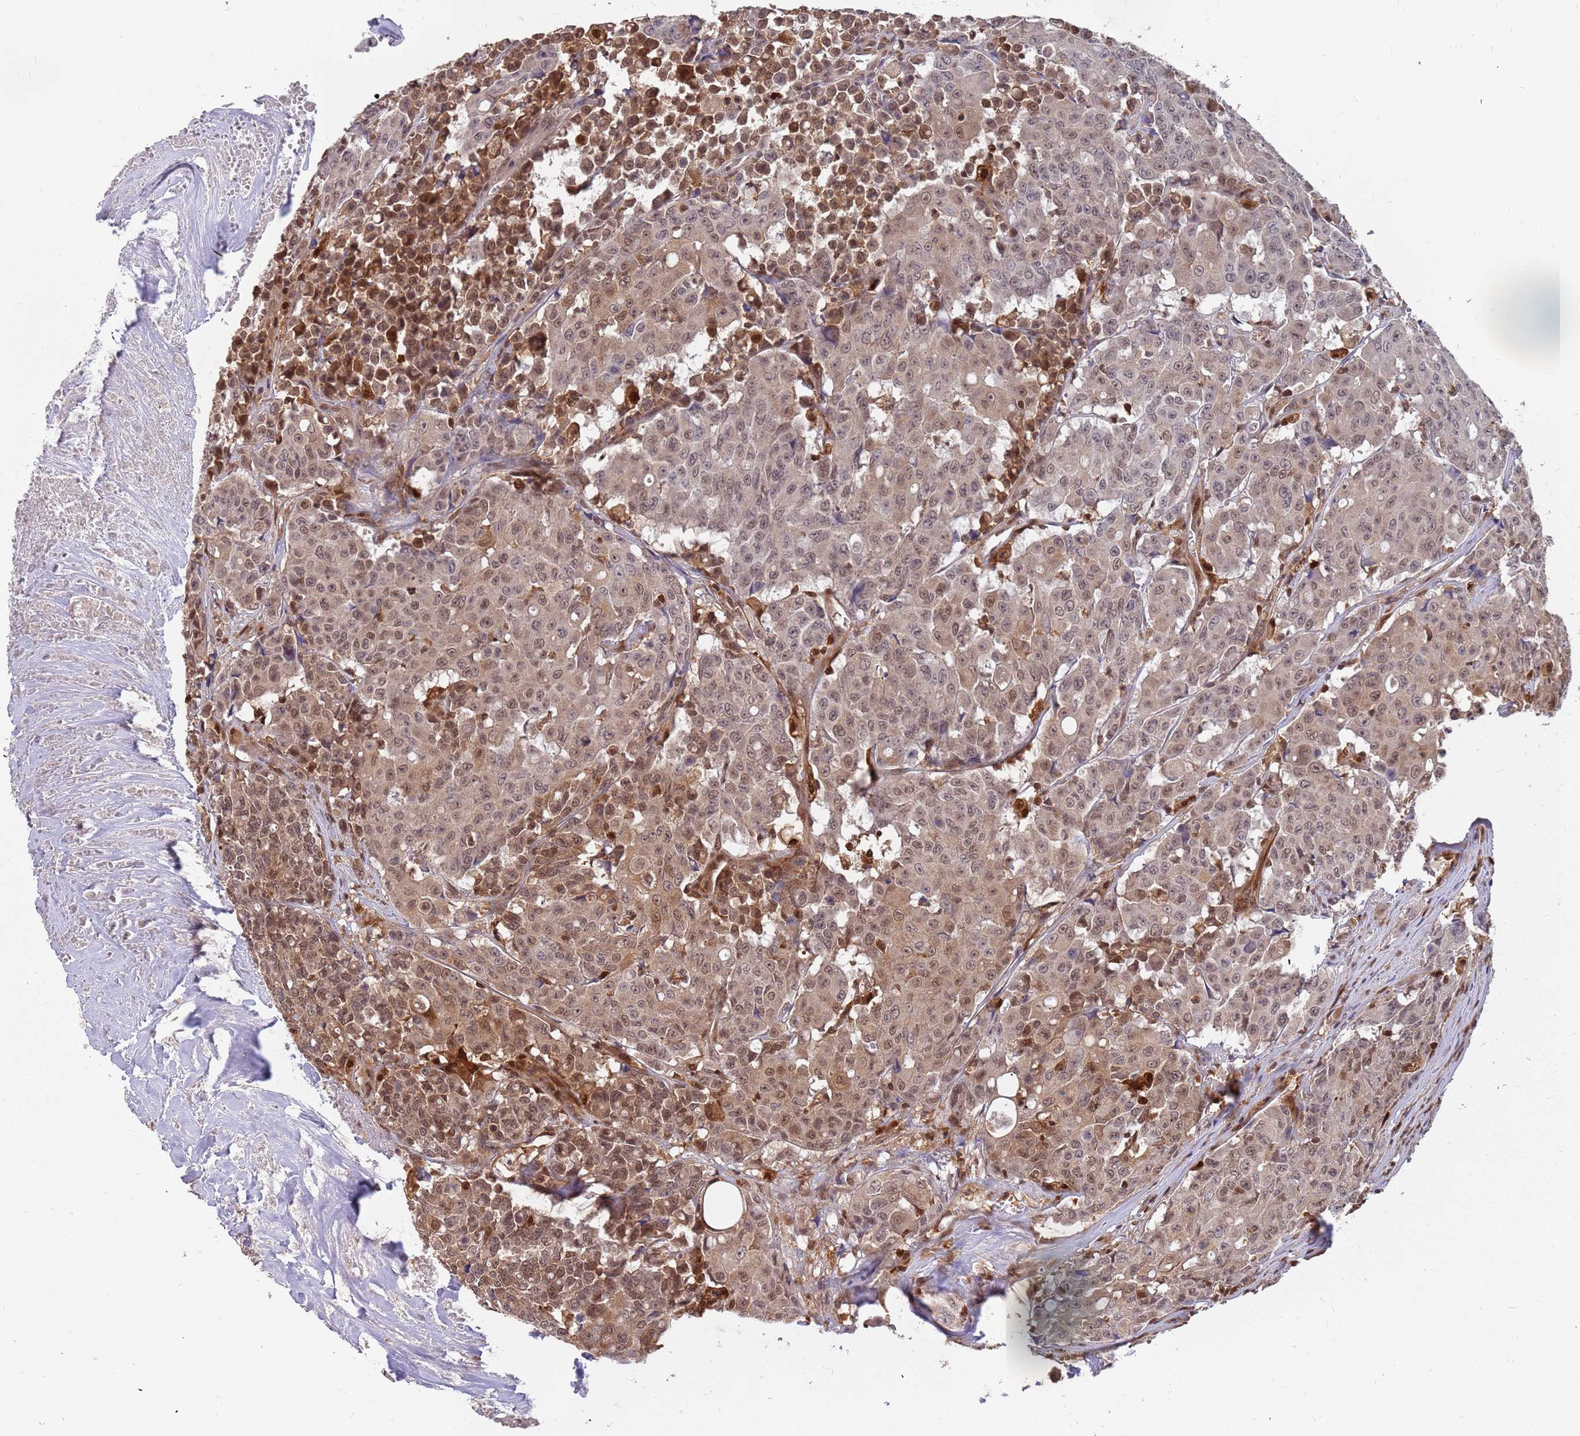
{"staining": {"intensity": "weak", "quantity": ">75%", "location": "cytoplasmic/membranous,nuclear"}, "tissue": "colorectal cancer", "cell_type": "Tumor cells", "image_type": "cancer", "snomed": [{"axis": "morphology", "description": "Adenocarcinoma, NOS"}, {"axis": "topography", "description": "Colon"}], "caption": "High-magnification brightfield microscopy of colorectal adenocarcinoma stained with DAB (brown) and counterstained with hematoxylin (blue). tumor cells exhibit weak cytoplasmic/membranous and nuclear expression is identified in about>75% of cells. The staining was performed using DAB to visualize the protein expression in brown, while the nuclei were stained in blue with hematoxylin (Magnification: 20x).", "gene": "GBP2", "patient": {"sex": "male", "age": 51}}